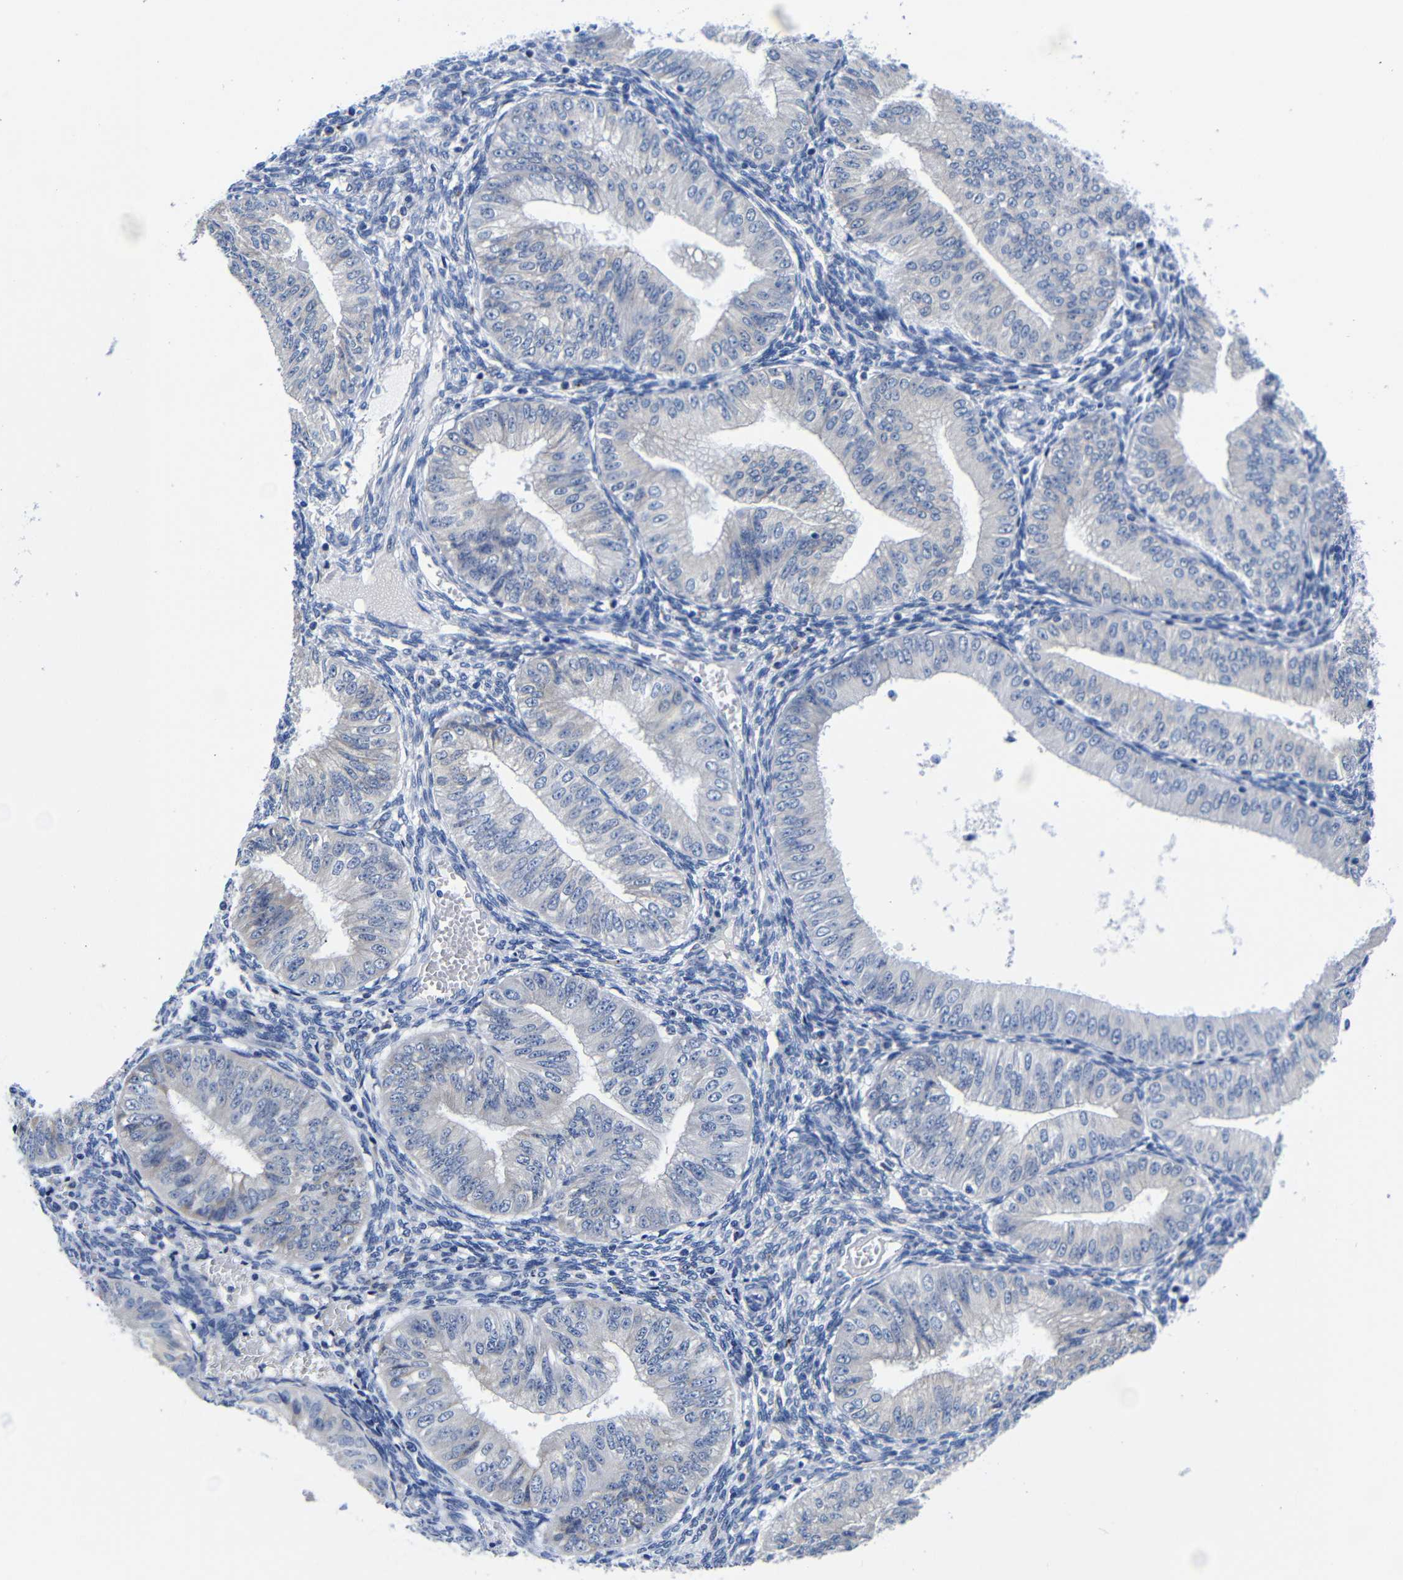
{"staining": {"intensity": "negative", "quantity": "none", "location": "none"}, "tissue": "endometrial cancer", "cell_type": "Tumor cells", "image_type": "cancer", "snomed": [{"axis": "morphology", "description": "Normal tissue, NOS"}, {"axis": "morphology", "description": "Adenocarcinoma, NOS"}, {"axis": "topography", "description": "Endometrium"}], "caption": "Image shows no protein expression in tumor cells of endometrial cancer (adenocarcinoma) tissue.", "gene": "CLEC4G", "patient": {"sex": "female", "age": 53}}